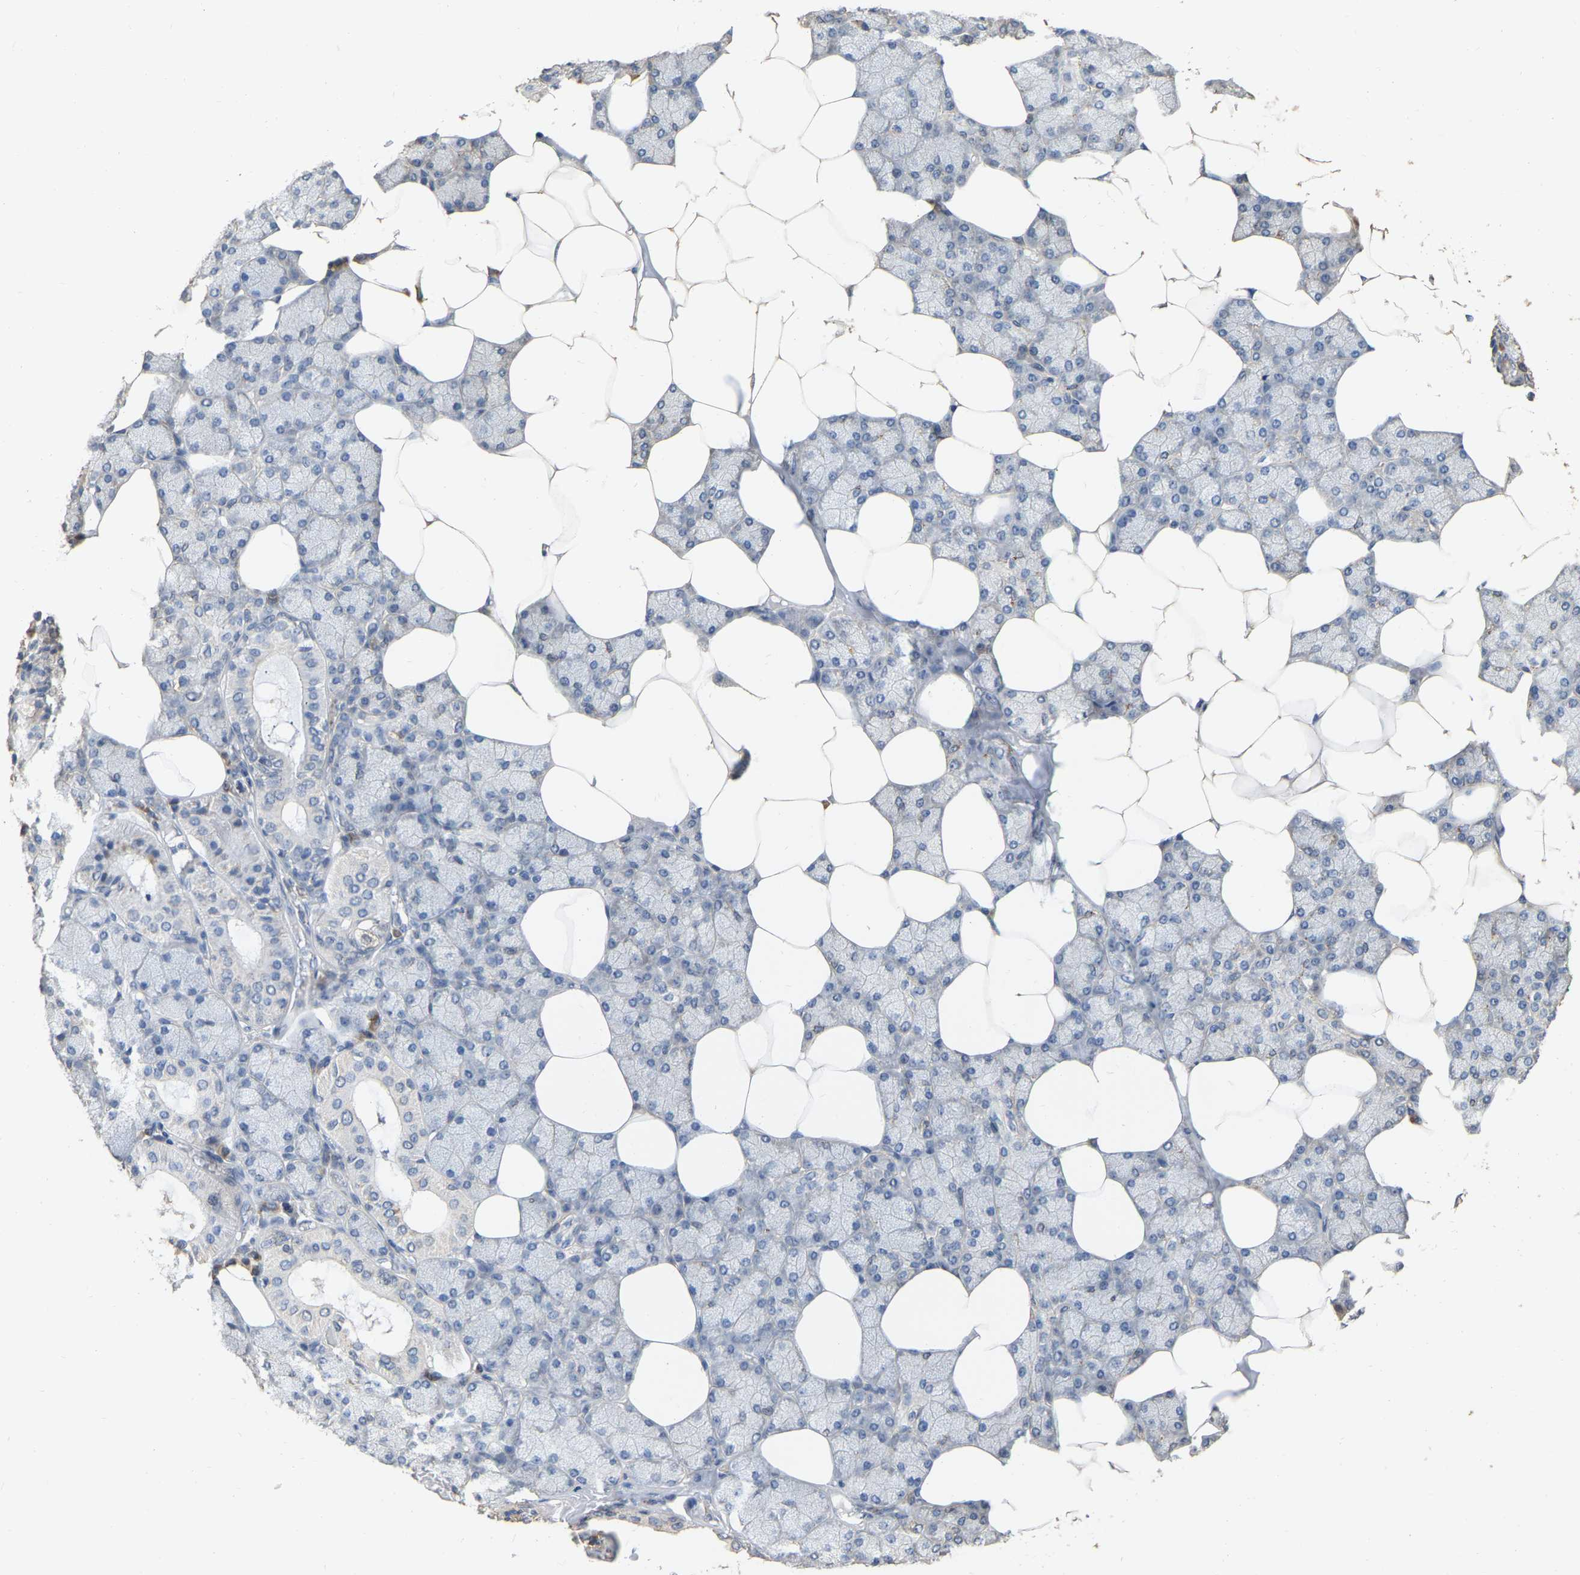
{"staining": {"intensity": "moderate", "quantity": "<25%", "location": "cytoplasmic/membranous"}, "tissue": "salivary gland", "cell_type": "Glandular cells", "image_type": "normal", "snomed": [{"axis": "morphology", "description": "Normal tissue, NOS"}, {"axis": "topography", "description": "Salivary gland"}], "caption": "Protein analysis of normal salivary gland demonstrates moderate cytoplasmic/membranous expression in approximately <25% of glandular cells.", "gene": "NCS1", "patient": {"sex": "male", "age": 62}}